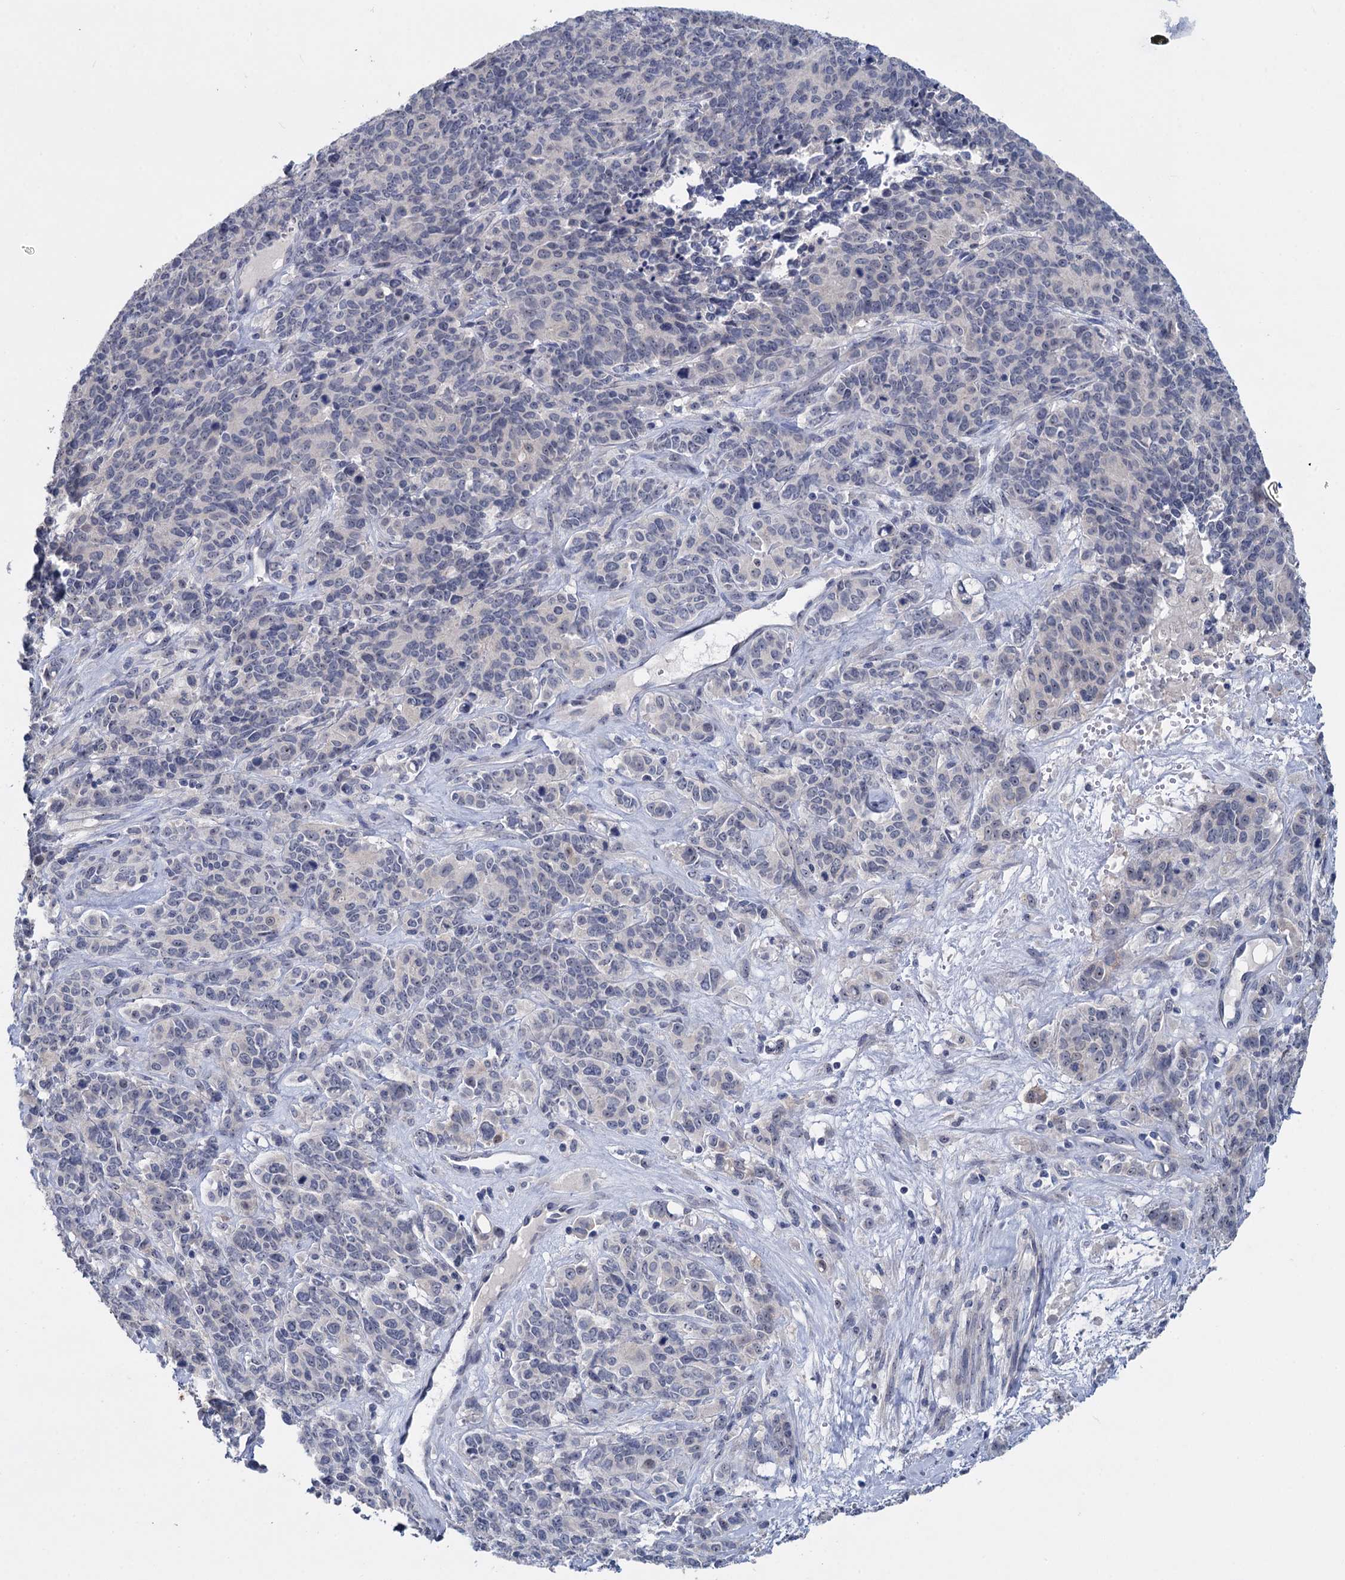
{"staining": {"intensity": "negative", "quantity": "none", "location": "none"}, "tissue": "cervical cancer", "cell_type": "Tumor cells", "image_type": "cancer", "snomed": [{"axis": "morphology", "description": "Squamous cell carcinoma, NOS"}, {"axis": "topography", "description": "Cervix"}], "caption": "Immunohistochemistry photomicrograph of cervical cancer (squamous cell carcinoma) stained for a protein (brown), which demonstrates no expression in tumor cells.", "gene": "SFN", "patient": {"sex": "female", "age": 60}}